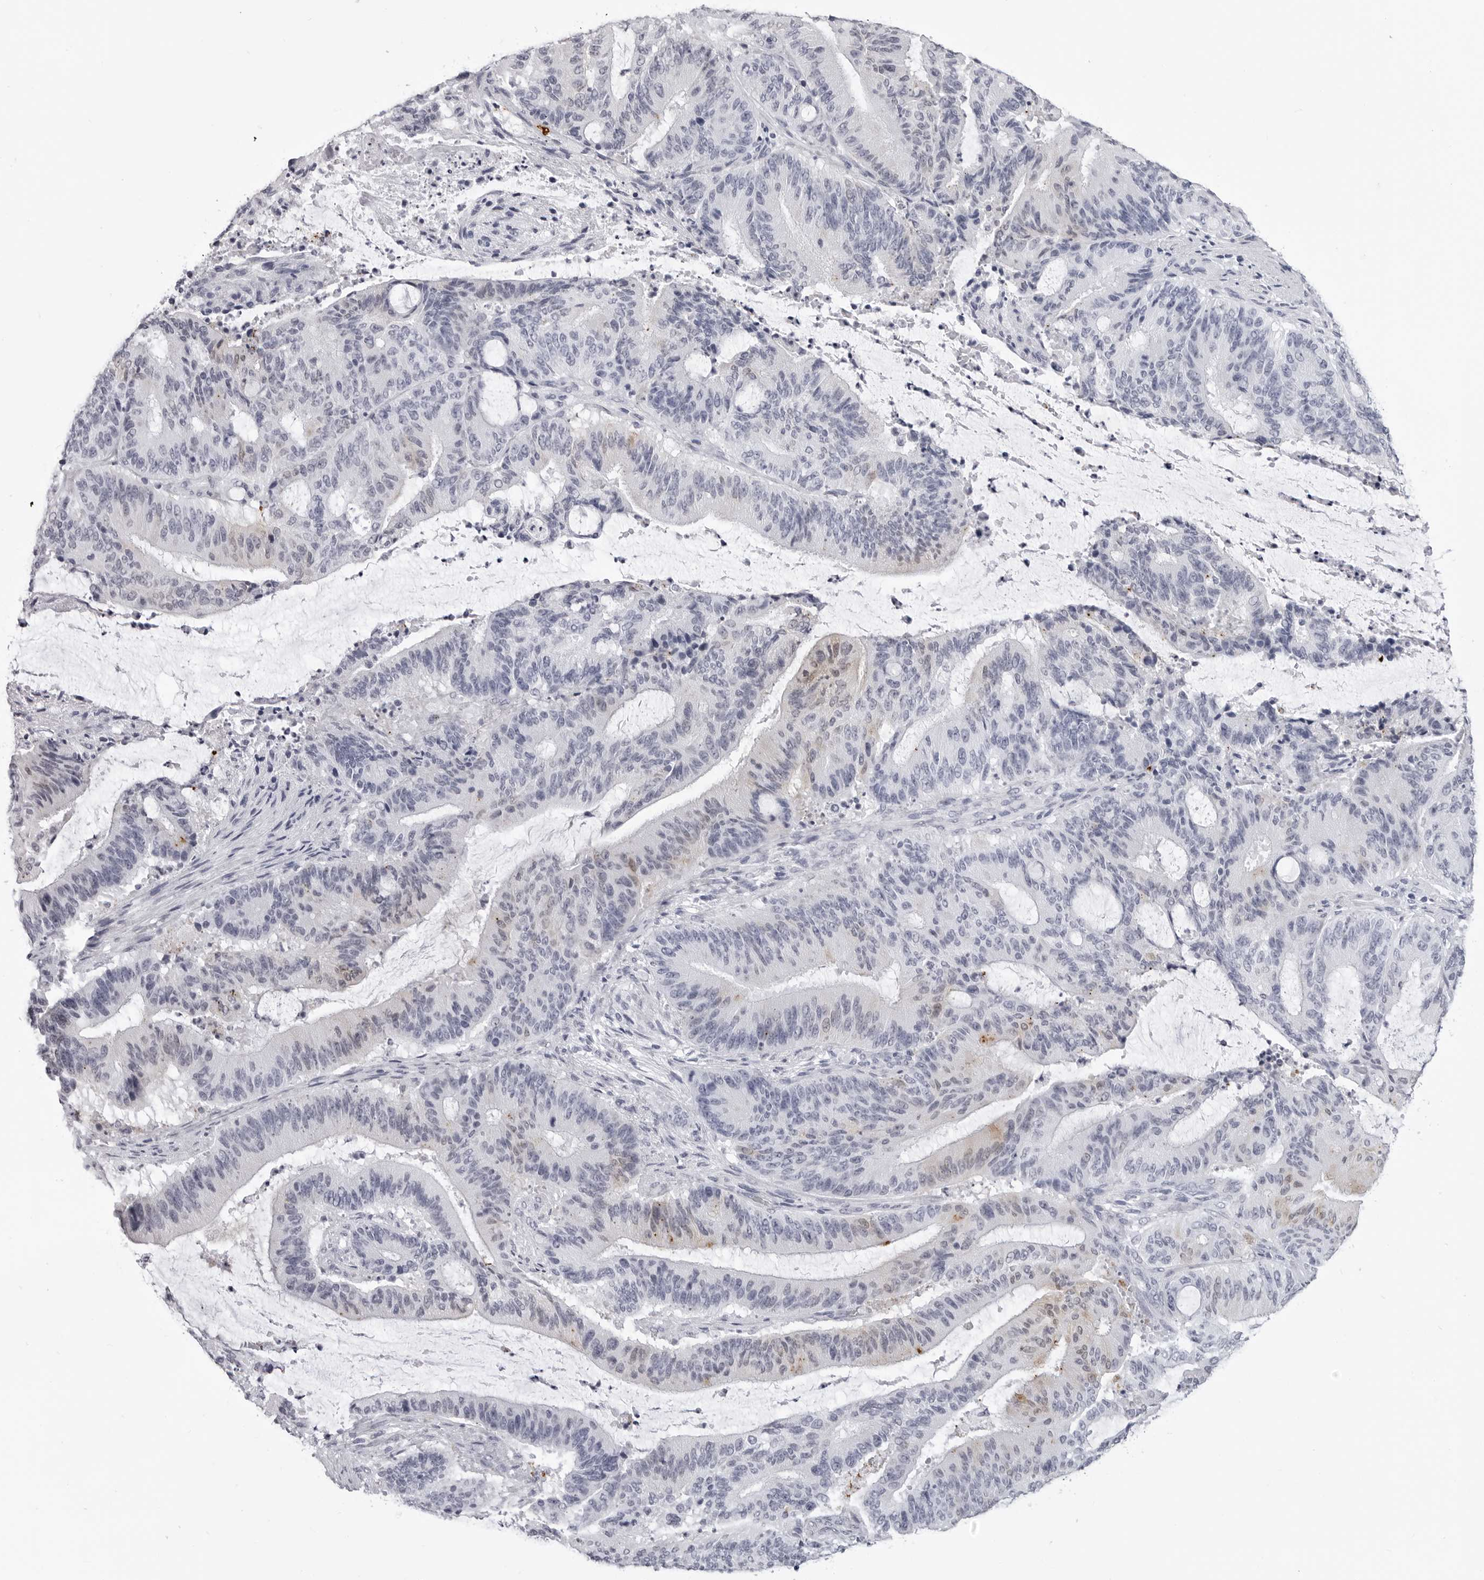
{"staining": {"intensity": "weak", "quantity": "<25%", "location": "cytoplasmic/membranous,nuclear"}, "tissue": "liver cancer", "cell_type": "Tumor cells", "image_type": "cancer", "snomed": [{"axis": "morphology", "description": "Normal tissue, NOS"}, {"axis": "morphology", "description": "Cholangiocarcinoma"}, {"axis": "topography", "description": "Liver"}, {"axis": "topography", "description": "Peripheral nerve tissue"}], "caption": "This is an IHC photomicrograph of human cholangiocarcinoma (liver). There is no expression in tumor cells.", "gene": "LGALS4", "patient": {"sex": "female", "age": 73}}